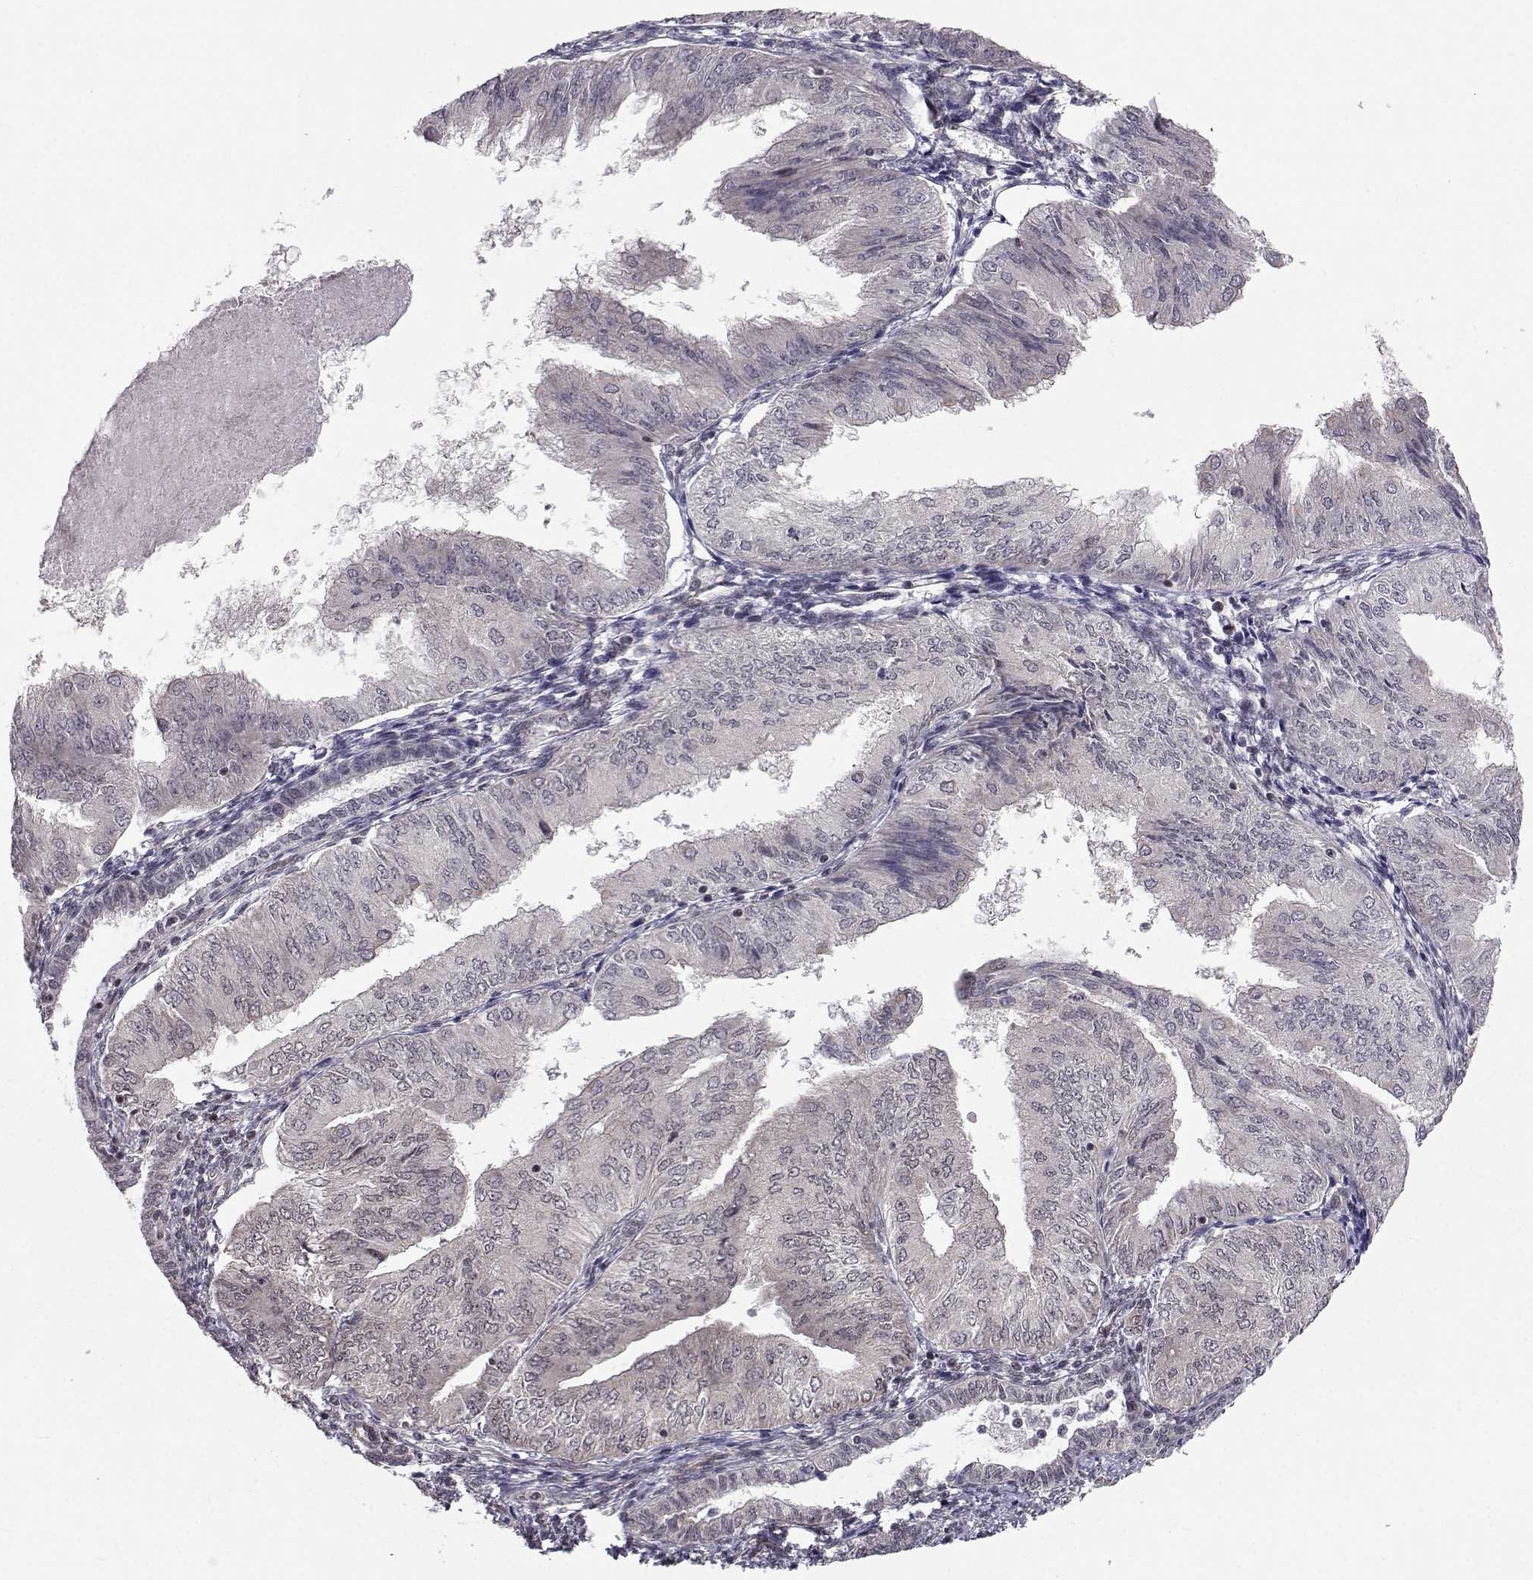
{"staining": {"intensity": "negative", "quantity": "none", "location": "none"}, "tissue": "endometrial cancer", "cell_type": "Tumor cells", "image_type": "cancer", "snomed": [{"axis": "morphology", "description": "Adenocarcinoma, NOS"}, {"axis": "topography", "description": "Endometrium"}], "caption": "Image shows no protein staining in tumor cells of adenocarcinoma (endometrial) tissue.", "gene": "PKN2", "patient": {"sex": "female", "age": 53}}